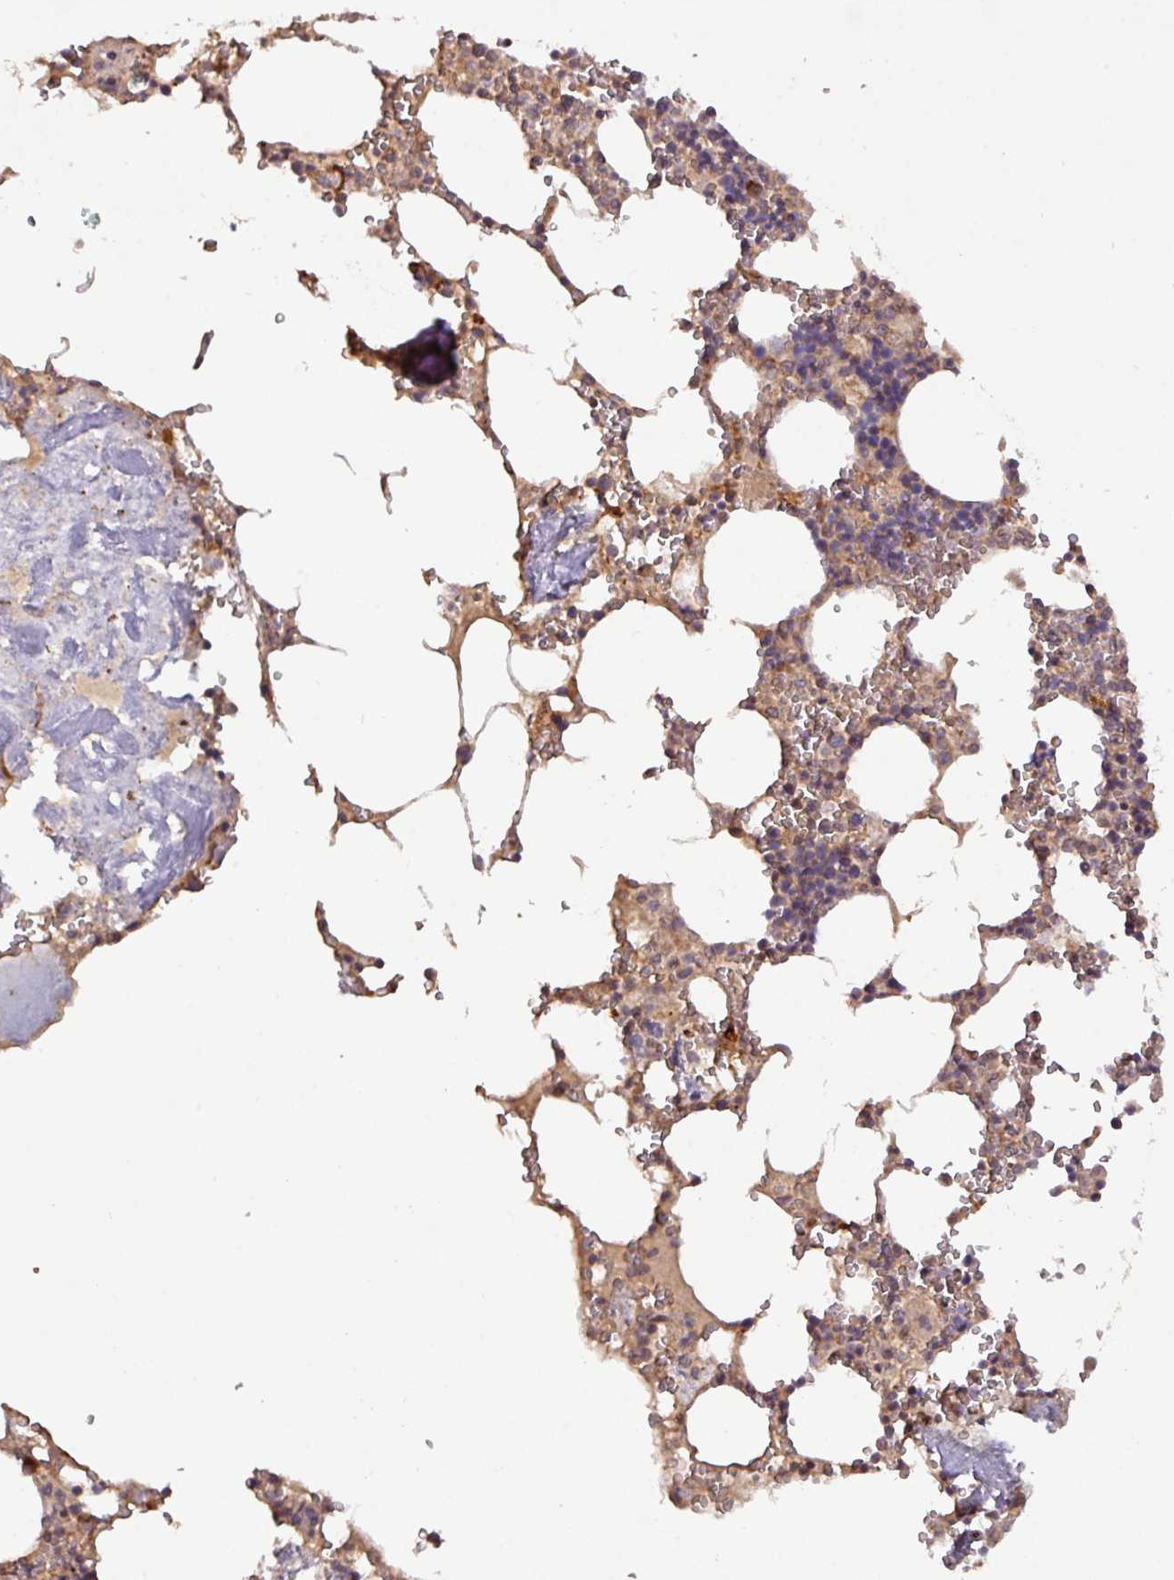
{"staining": {"intensity": "moderate", "quantity": "<25%", "location": "cytoplasmic/membranous"}, "tissue": "bone marrow", "cell_type": "Hematopoietic cells", "image_type": "normal", "snomed": [{"axis": "morphology", "description": "Normal tissue, NOS"}, {"axis": "topography", "description": "Bone marrow"}], "caption": "Protein staining of benign bone marrow reveals moderate cytoplasmic/membranous staining in approximately <25% of hematopoietic cells.", "gene": "YPEL1", "patient": {"sex": "male", "age": 54}}